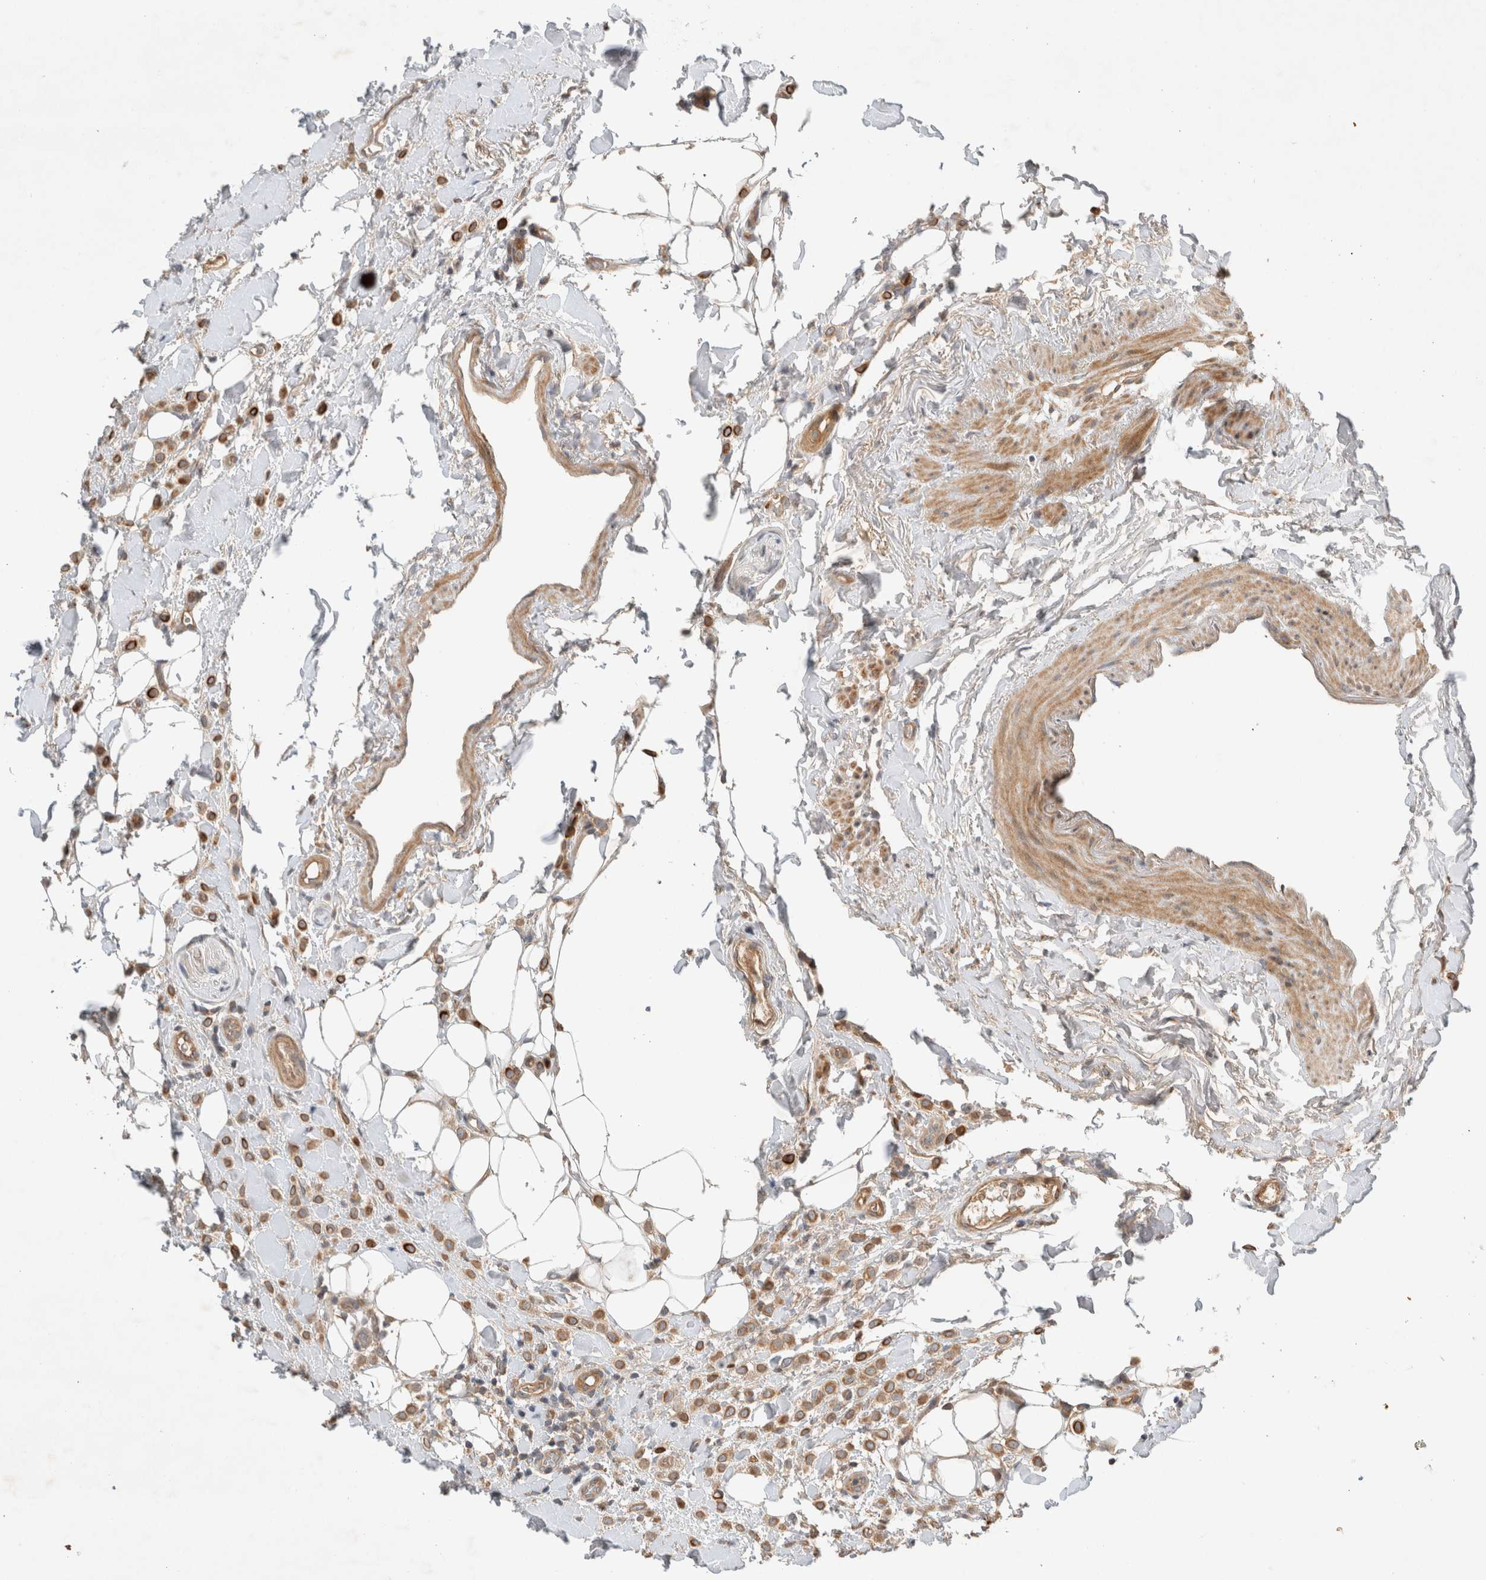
{"staining": {"intensity": "moderate", "quantity": ">75%", "location": "cytoplasmic/membranous"}, "tissue": "breast cancer", "cell_type": "Tumor cells", "image_type": "cancer", "snomed": [{"axis": "morphology", "description": "Normal tissue, NOS"}, {"axis": "morphology", "description": "Lobular carcinoma"}, {"axis": "topography", "description": "Breast"}], "caption": "Immunohistochemistry of human breast lobular carcinoma displays medium levels of moderate cytoplasmic/membranous positivity in approximately >75% of tumor cells. (IHC, brightfield microscopy, high magnification).", "gene": "ARMC9", "patient": {"sex": "female", "age": 50}}